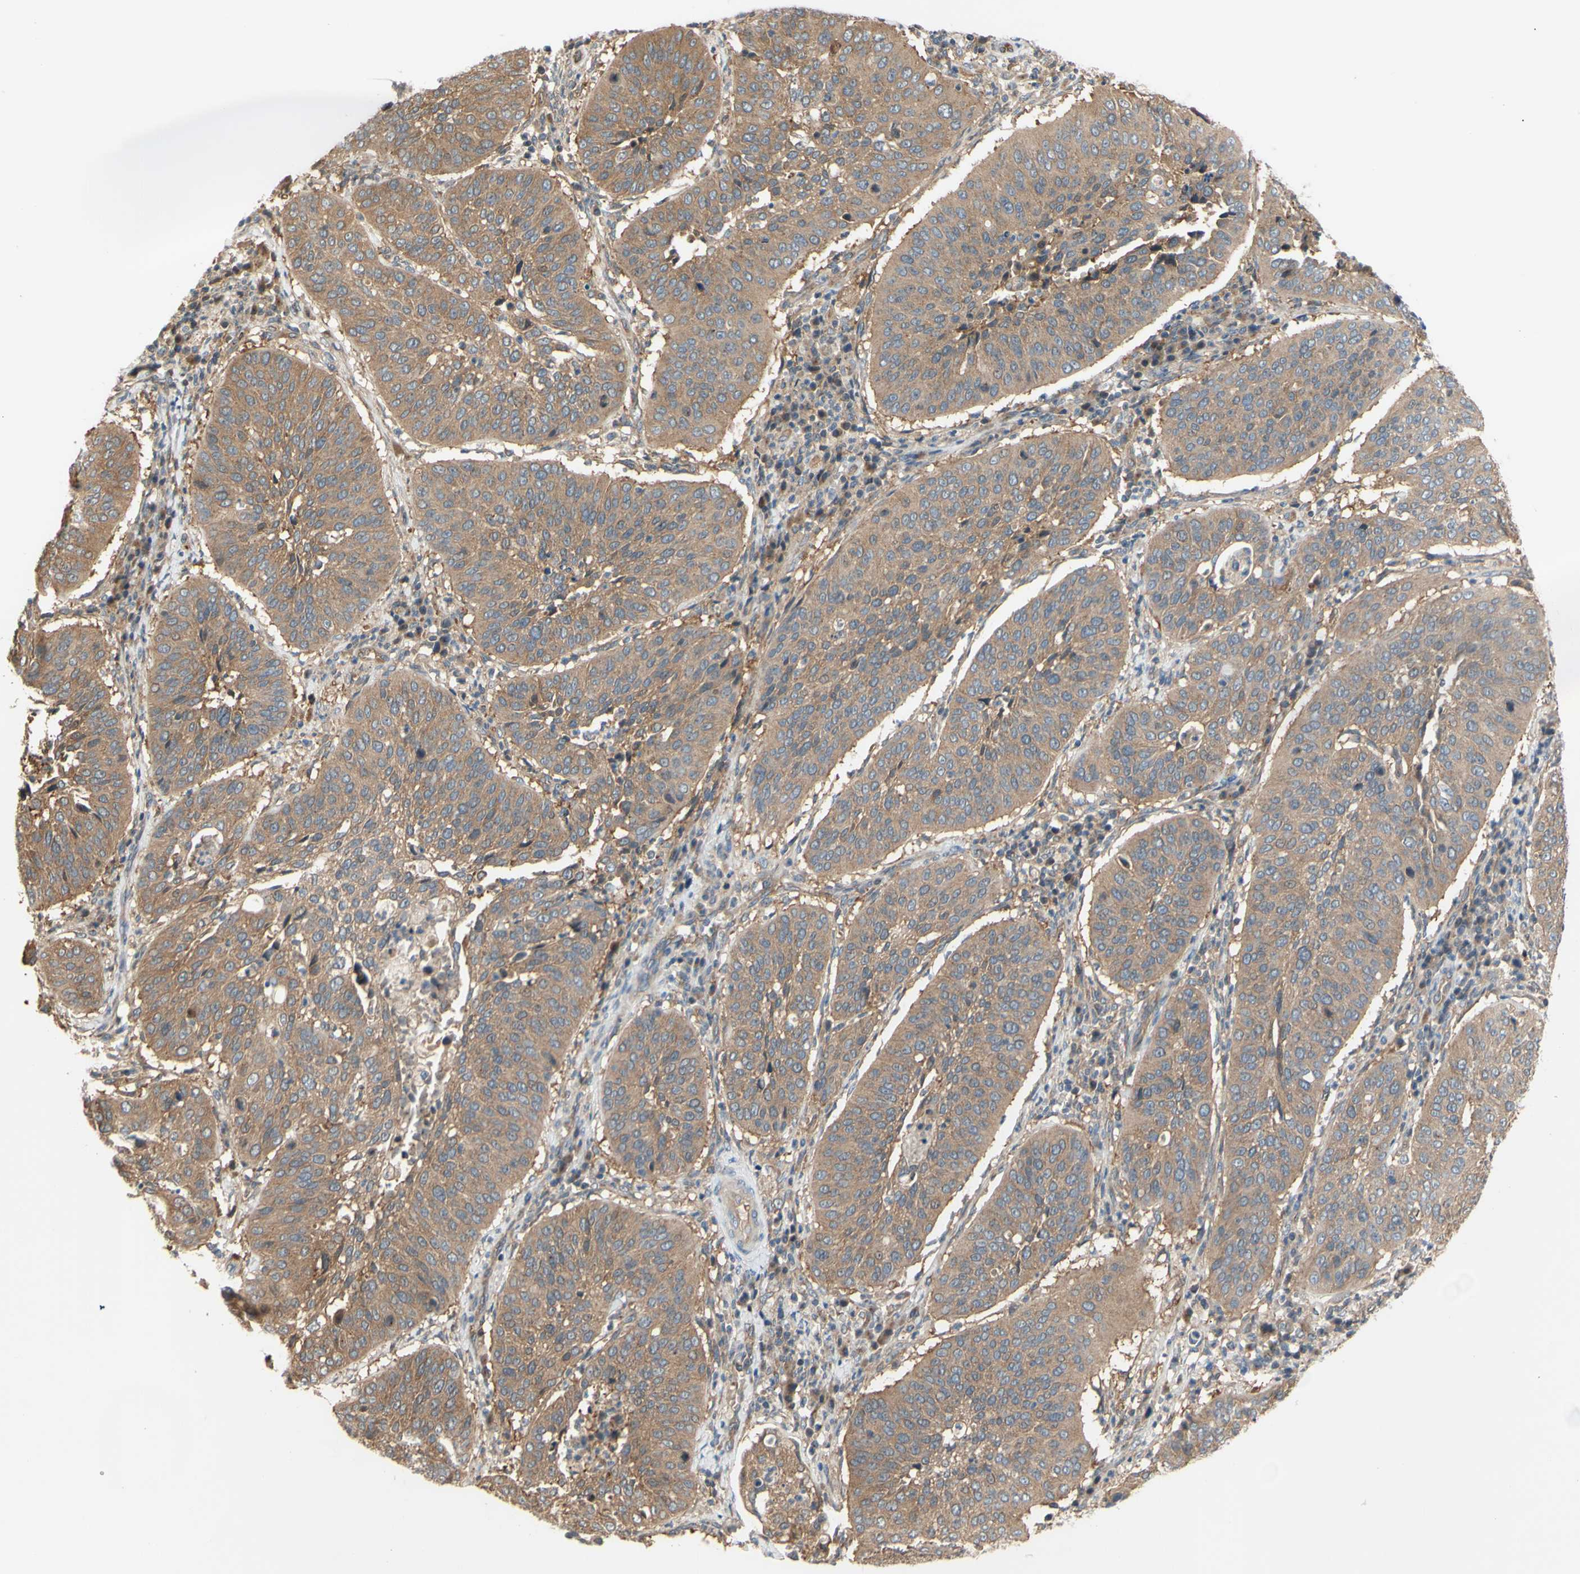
{"staining": {"intensity": "moderate", "quantity": ">75%", "location": "cytoplasmic/membranous"}, "tissue": "cervical cancer", "cell_type": "Tumor cells", "image_type": "cancer", "snomed": [{"axis": "morphology", "description": "Normal tissue, NOS"}, {"axis": "morphology", "description": "Squamous cell carcinoma, NOS"}, {"axis": "topography", "description": "Cervix"}], "caption": "Protein expression analysis of cervical cancer reveals moderate cytoplasmic/membranous expression in about >75% of tumor cells. The protein of interest is stained brown, and the nuclei are stained in blue (DAB IHC with brightfield microscopy, high magnification).", "gene": "DYNLRB1", "patient": {"sex": "female", "age": 39}}